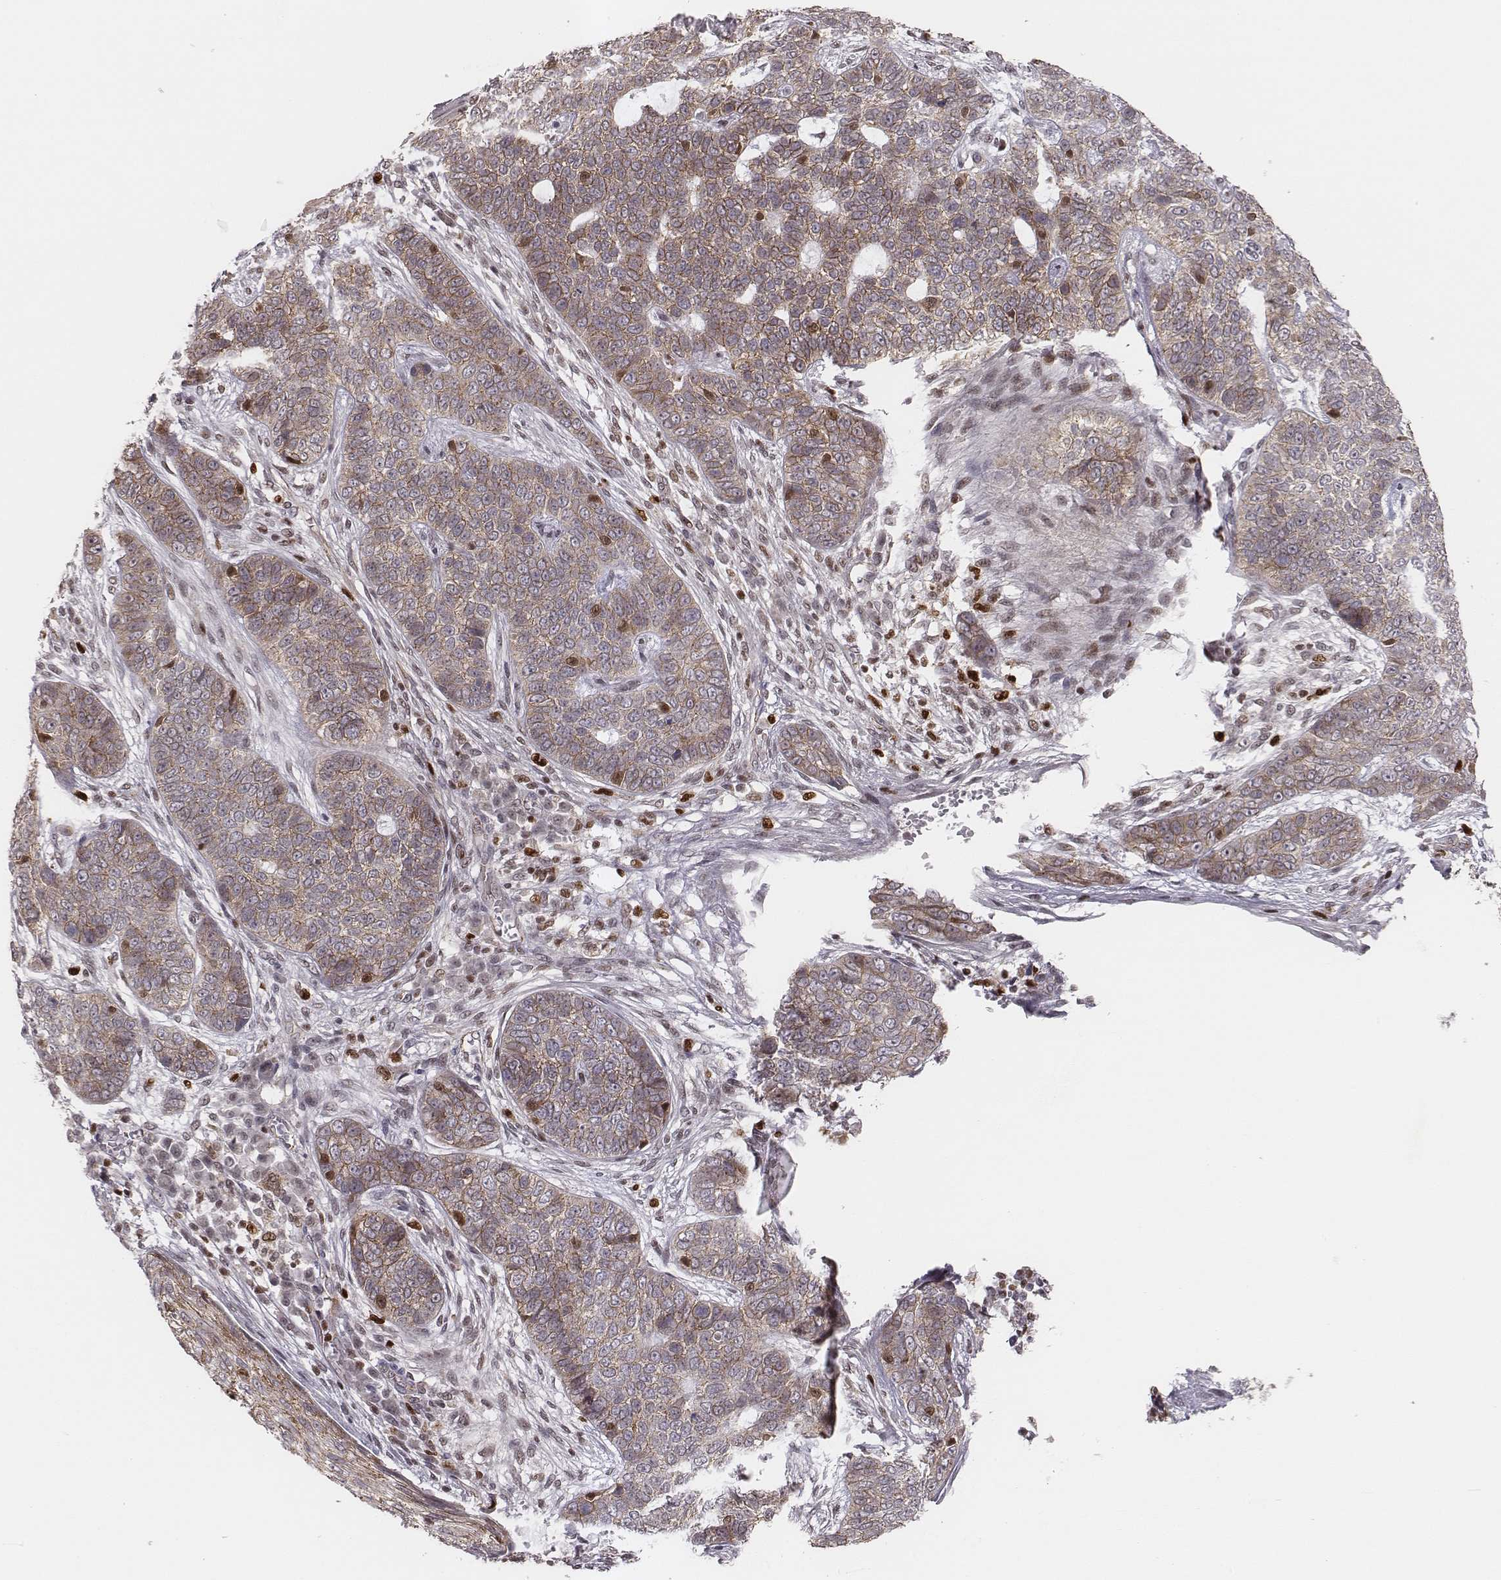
{"staining": {"intensity": "weak", "quantity": ">75%", "location": "cytoplasmic/membranous"}, "tissue": "skin cancer", "cell_type": "Tumor cells", "image_type": "cancer", "snomed": [{"axis": "morphology", "description": "Basal cell carcinoma"}, {"axis": "topography", "description": "Skin"}], "caption": "Protein staining of basal cell carcinoma (skin) tissue demonstrates weak cytoplasmic/membranous staining in about >75% of tumor cells. The protein of interest is shown in brown color, while the nuclei are stained blue.", "gene": "WDR59", "patient": {"sex": "female", "age": 69}}